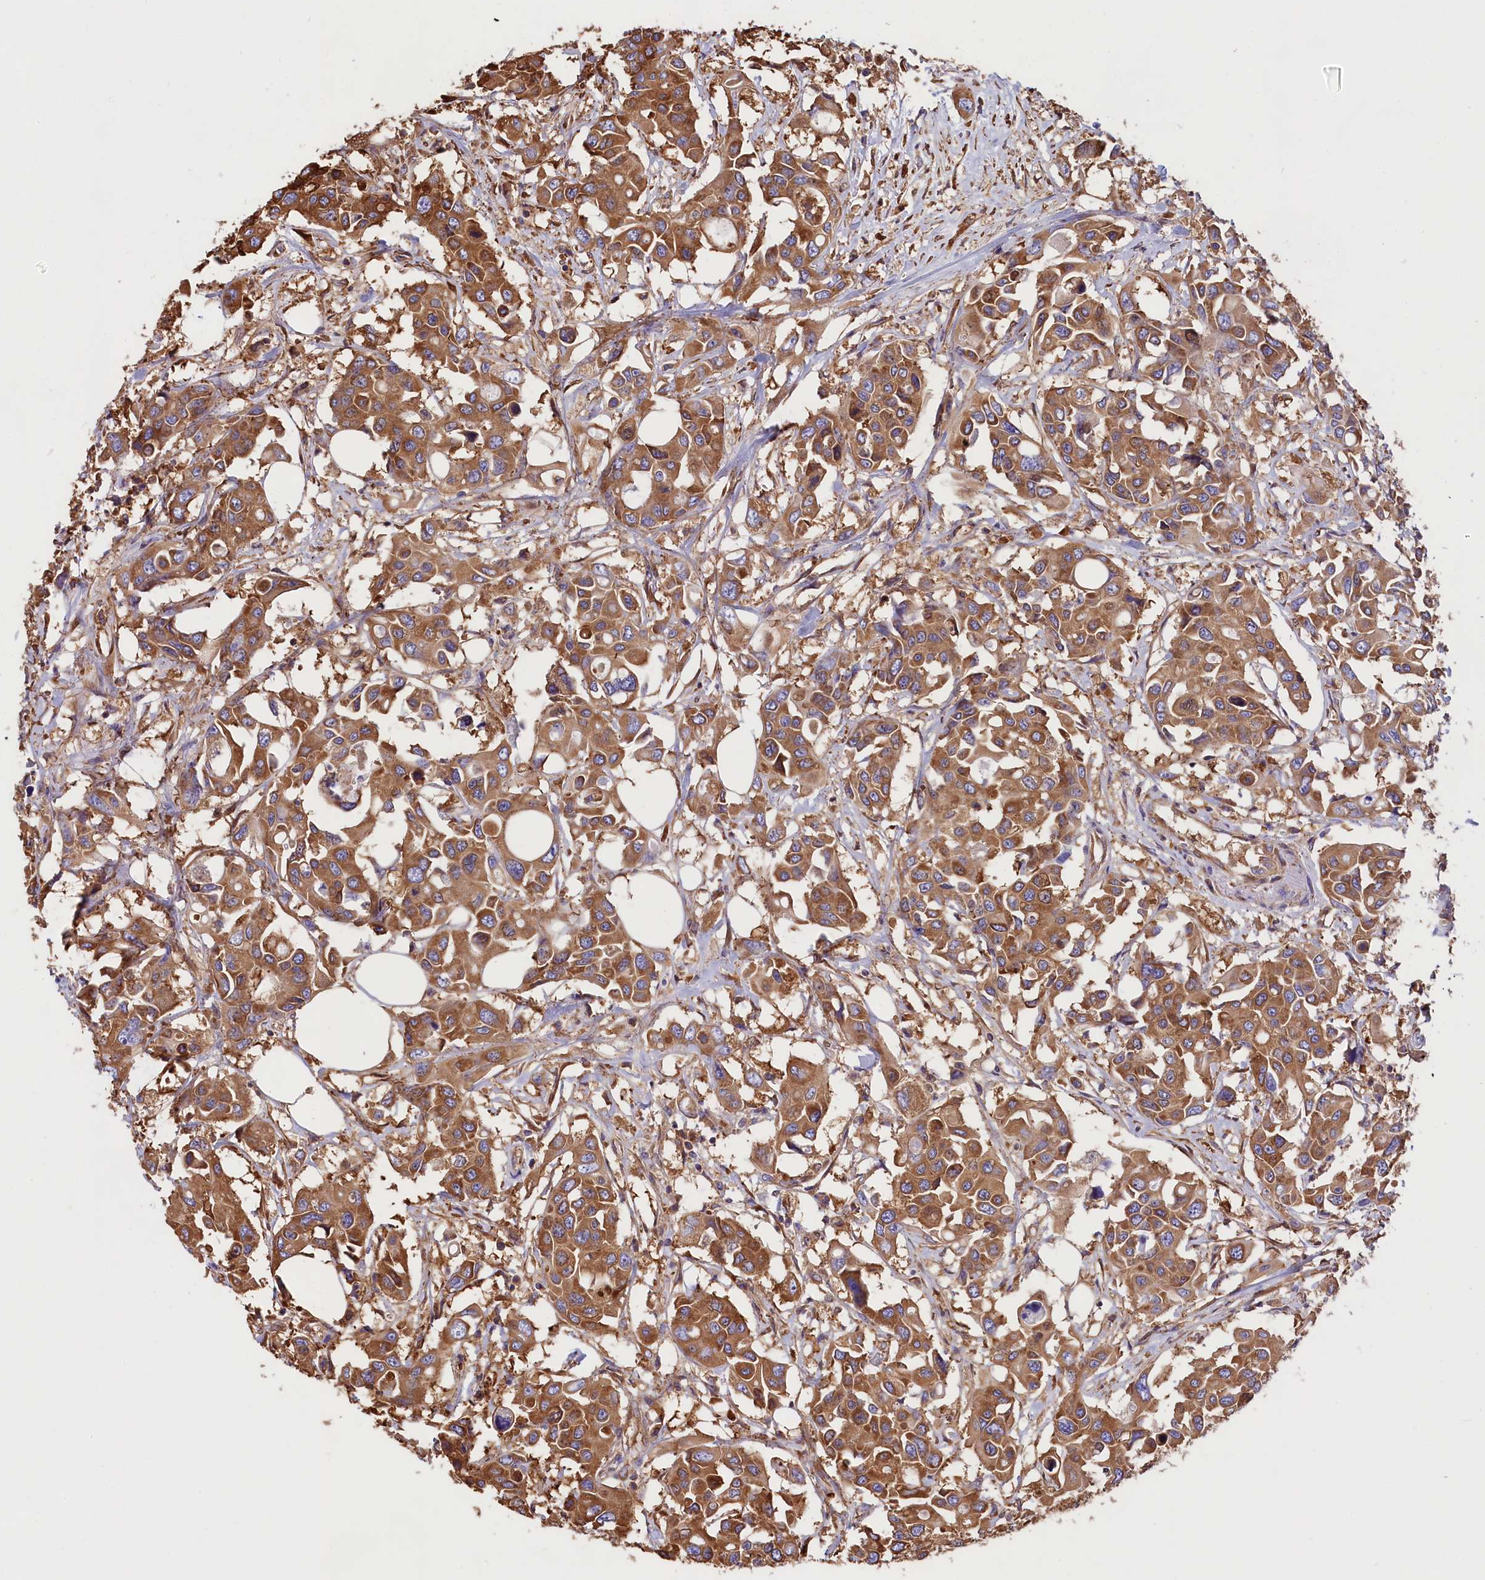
{"staining": {"intensity": "moderate", "quantity": ">75%", "location": "cytoplasmic/membranous"}, "tissue": "colorectal cancer", "cell_type": "Tumor cells", "image_type": "cancer", "snomed": [{"axis": "morphology", "description": "Adenocarcinoma, NOS"}, {"axis": "topography", "description": "Colon"}], "caption": "Colorectal adenocarcinoma was stained to show a protein in brown. There is medium levels of moderate cytoplasmic/membranous positivity in approximately >75% of tumor cells. Using DAB (3,3'-diaminobenzidine) (brown) and hematoxylin (blue) stains, captured at high magnification using brightfield microscopy.", "gene": "GYS1", "patient": {"sex": "male", "age": 77}}